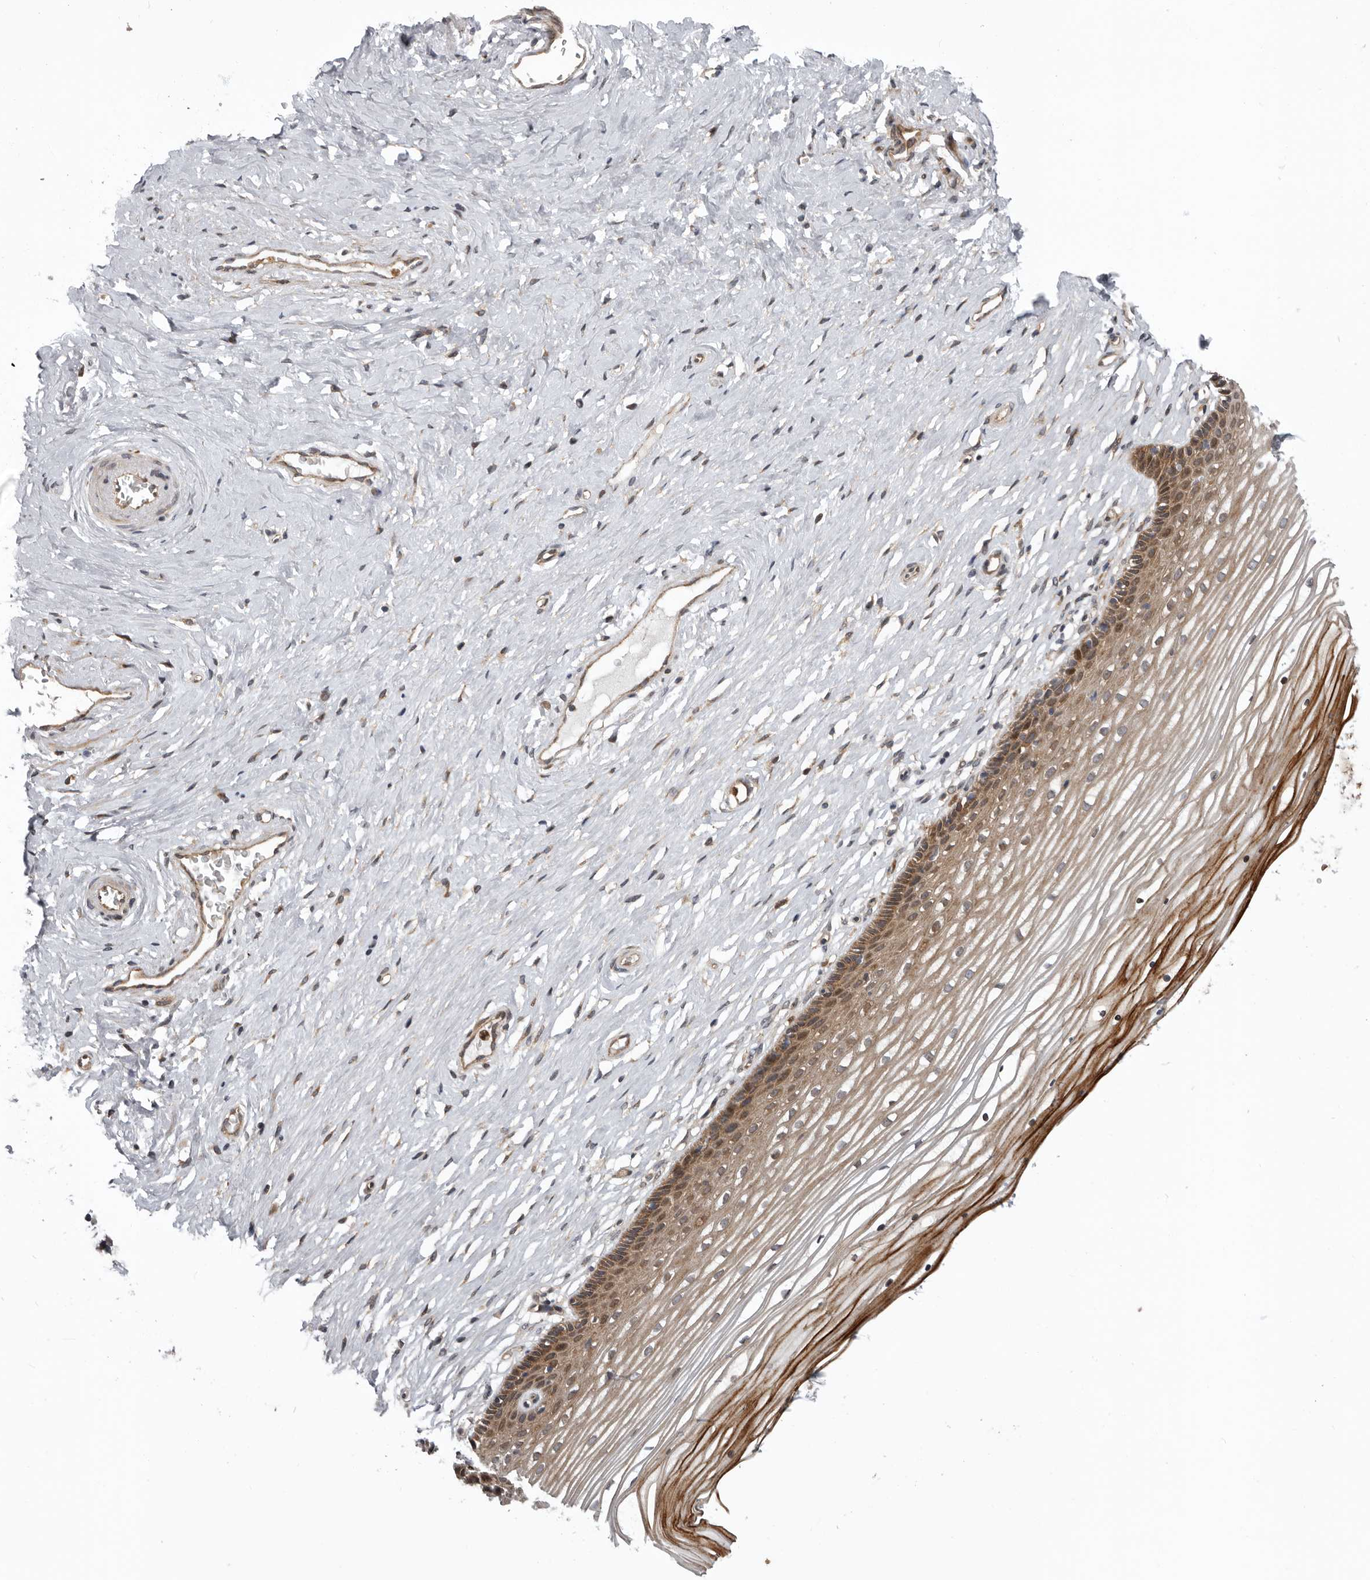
{"staining": {"intensity": "moderate", "quantity": ">75%", "location": "cytoplasmic/membranous"}, "tissue": "vagina", "cell_type": "Squamous epithelial cells", "image_type": "normal", "snomed": [{"axis": "morphology", "description": "Normal tissue, NOS"}, {"axis": "topography", "description": "Vagina"}, {"axis": "topography", "description": "Cervix"}], "caption": "Vagina stained for a protein (brown) shows moderate cytoplasmic/membranous positive expression in about >75% of squamous epithelial cells.", "gene": "FGFR4", "patient": {"sex": "female", "age": 40}}